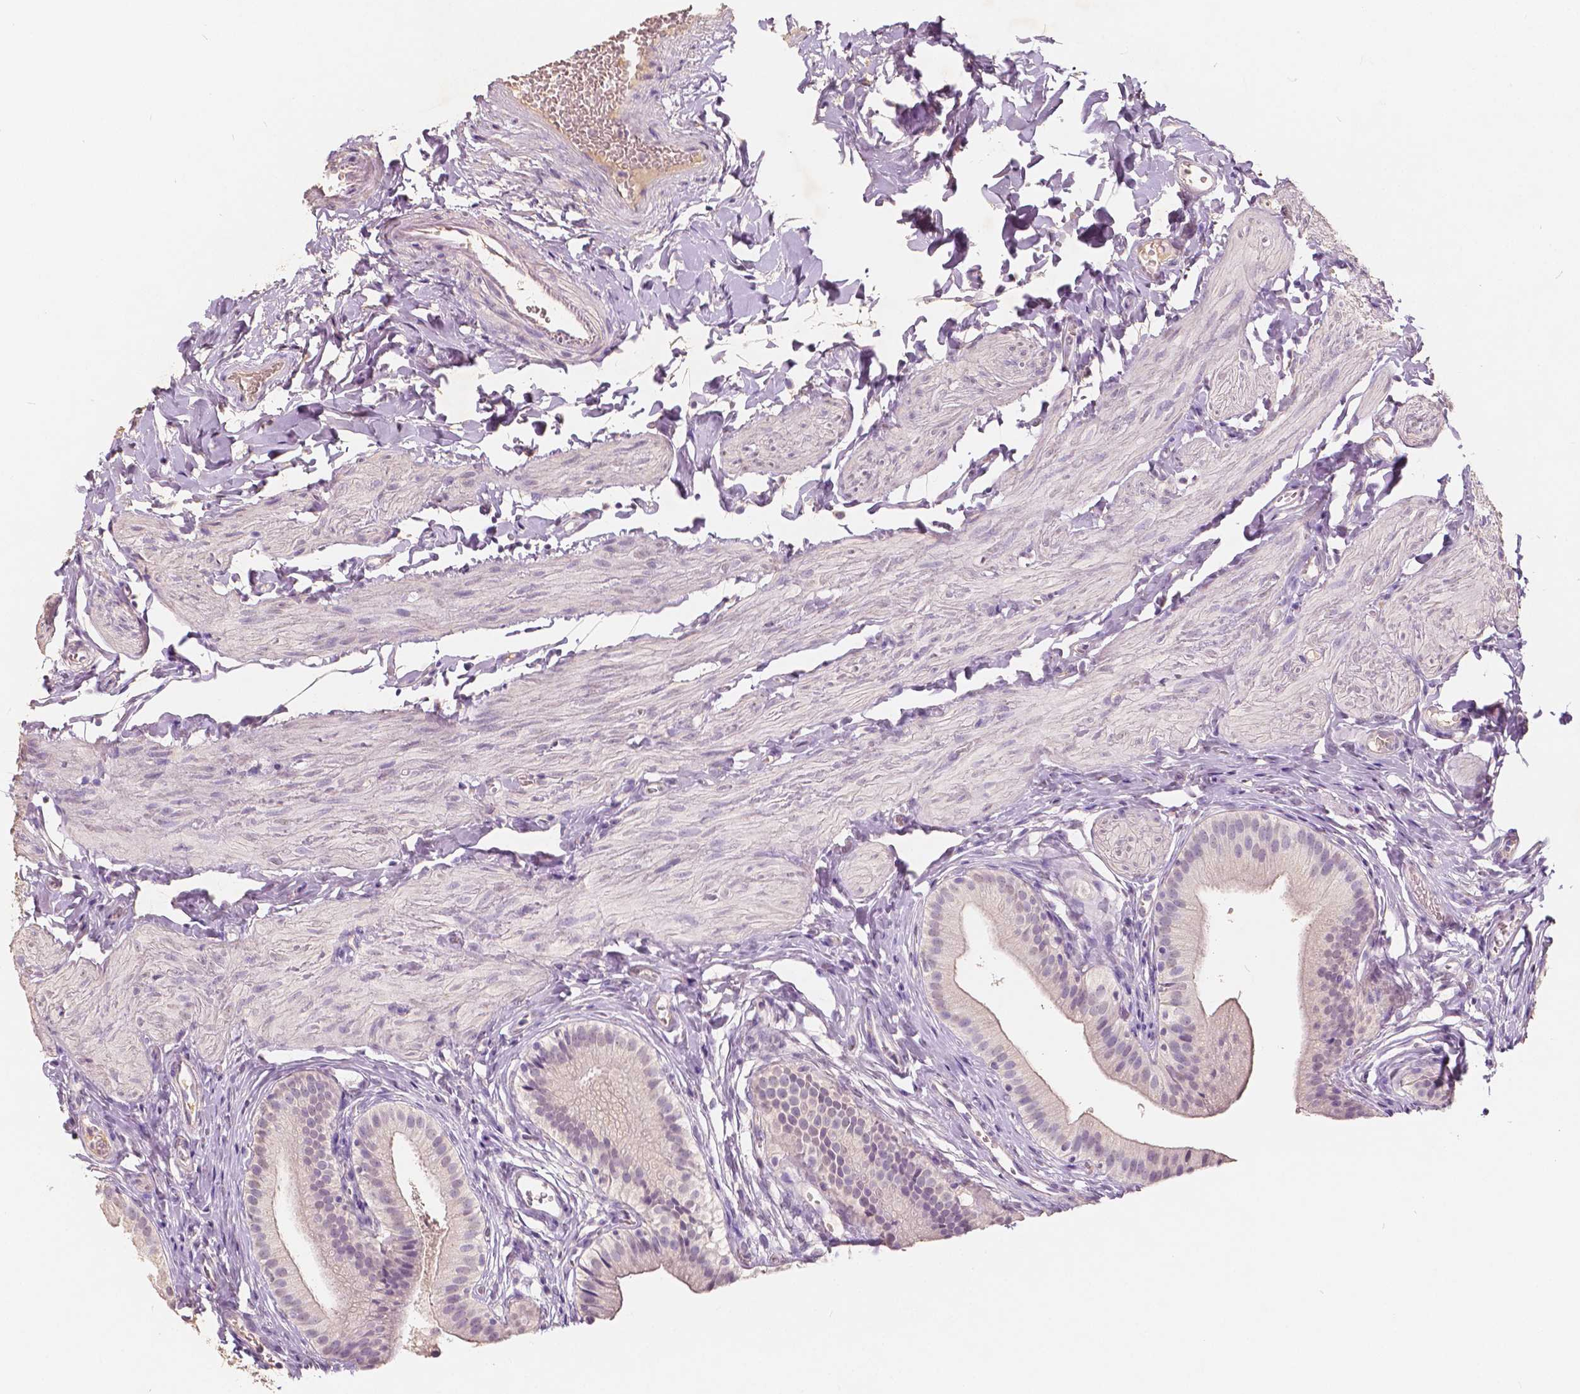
{"staining": {"intensity": "weak", "quantity": "25%-75%", "location": "nuclear"}, "tissue": "gallbladder", "cell_type": "Glandular cells", "image_type": "normal", "snomed": [{"axis": "morphology", "description": "Normal tissue, NOS"}, {"axis": "topography", "description": "Gallbladder"}], "caption": "This image shows immunohistochemistry (IHC) staining of normal human gallbladder, with low weak nuclear staining in about 25%-75% of glandular cells.", "gene": "SOX15", "patient": {"sex": "female", "age": 47}}